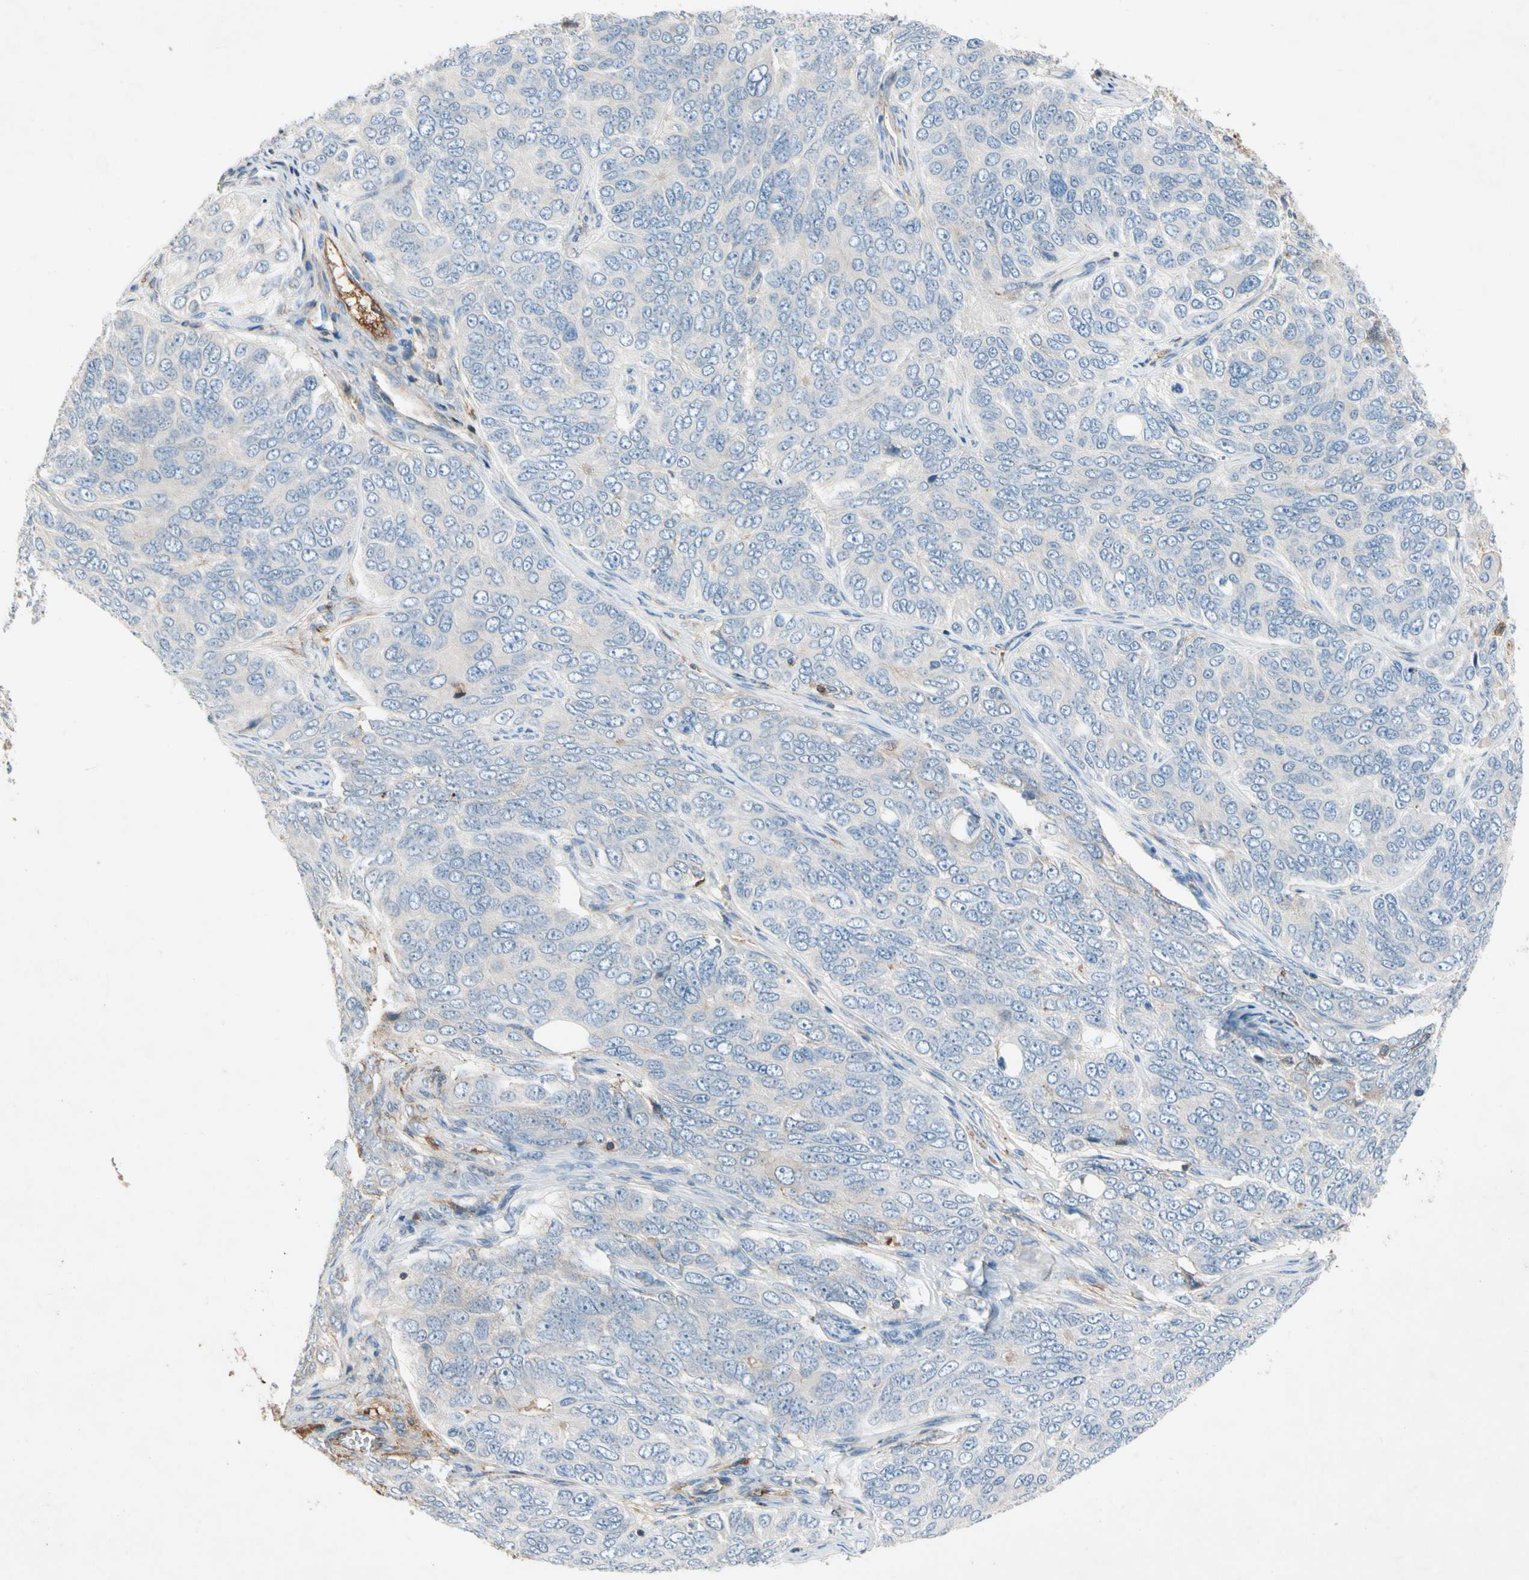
{"staining": {"intensity": "negative", "quantity": "none", "location": "none"}, "tissue": "ovarian cancer", "cell_type": "Tumor cells", "image_type": "cancer", "snomed": [{"axis": "morphology", "description": "Carcinoma, endometroid"}, {"axis": "topography", "description": "Ovary"}], "caption": "Protein analysis of ovarian cancer (endometroid carcinoma) exhibits no significant staining in tumor cells.", "gene": "NDFIP2", "patient": {"sex": "female", "age": 51}}